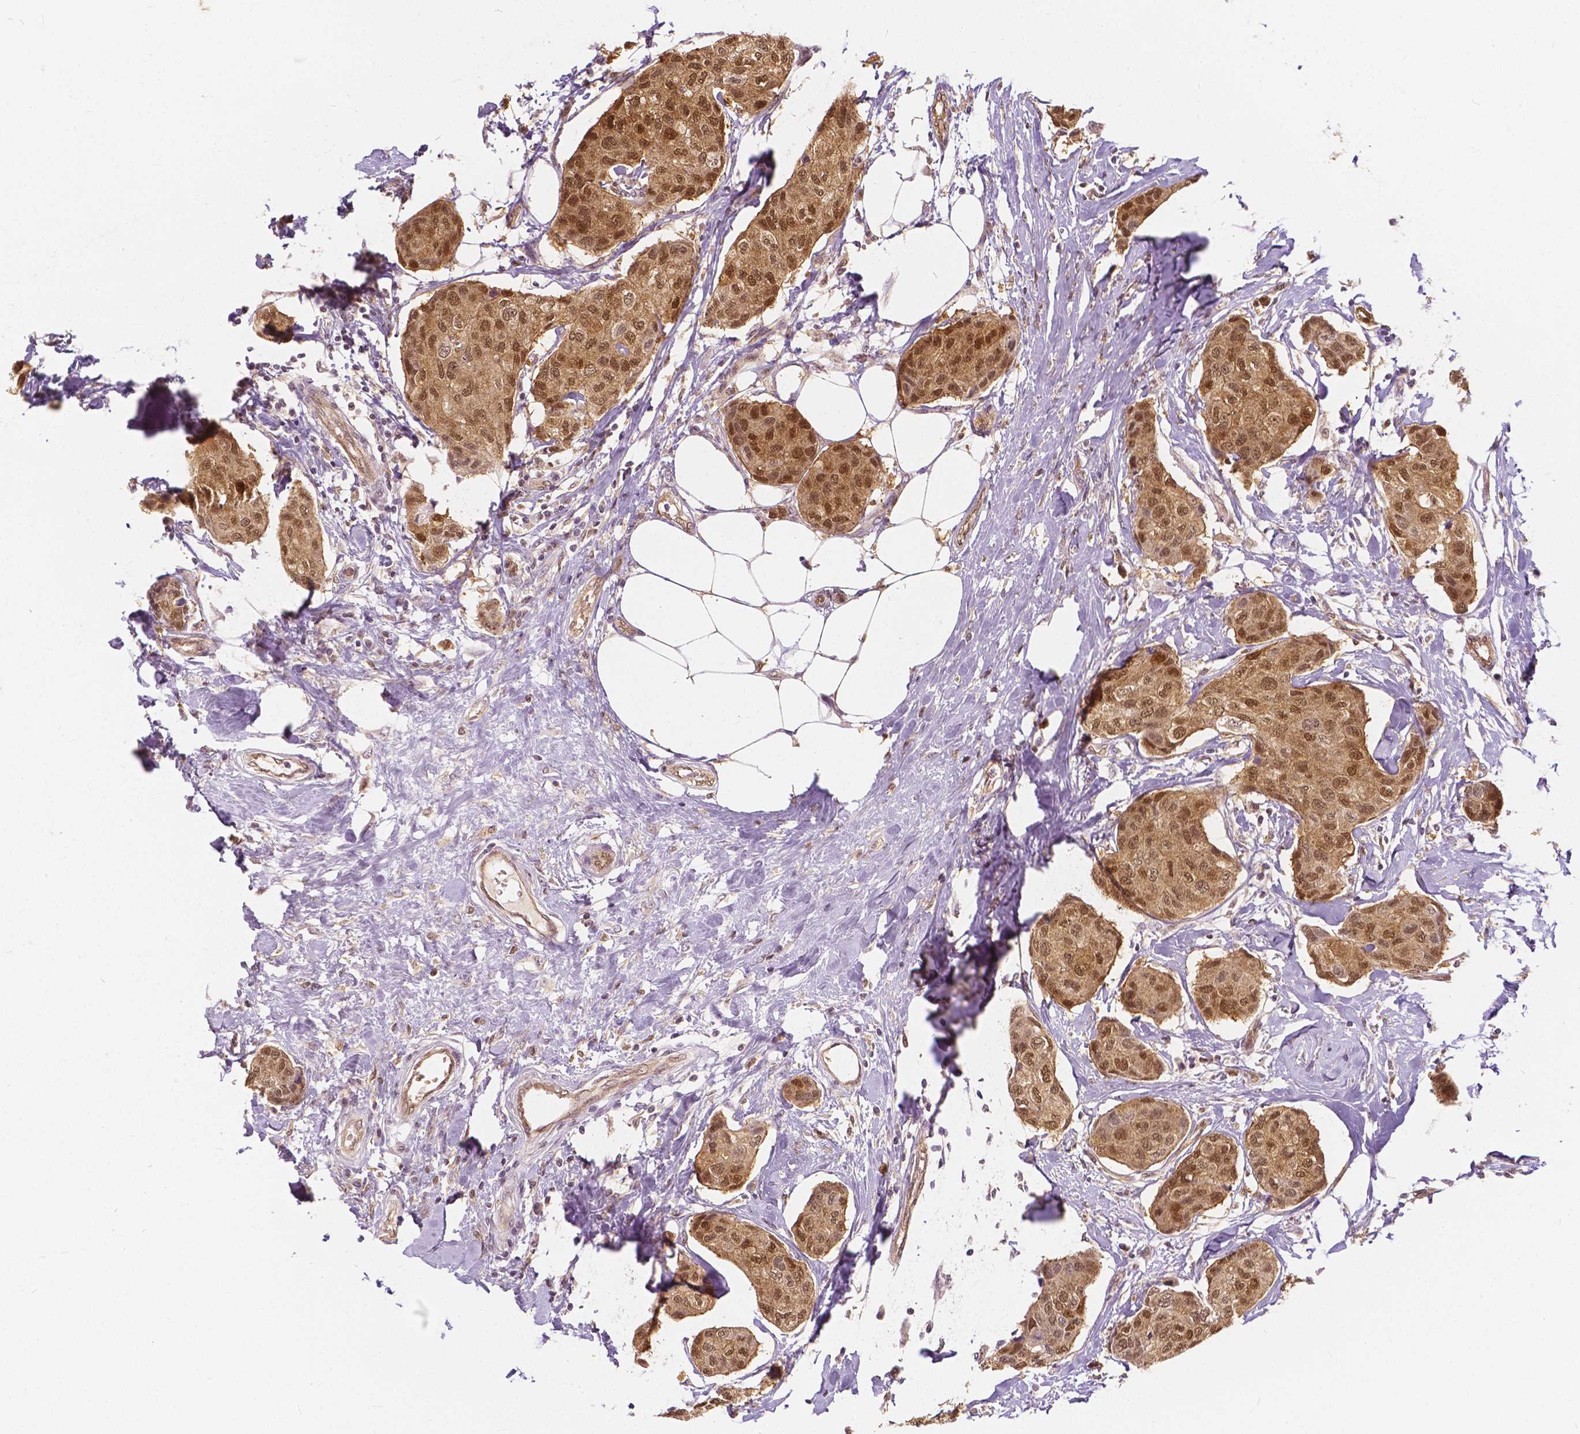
{"staining": {"intensity": "moderate", "quantity": ">75%", "location": "cytoplasmic/membranous,nuclear"}, "tissue": "breast cancer", "cell_type": "Tumor cells", "image_type": "cancer", "snomed": [{"axis": "morphology", "description": "Duct carcinoma"}, {"axis": "topography", "description": "Breast"}], "caption": "This photomicrograph shows immunohistochemistry (IHC) staining of human breast cancer (invasive ductal carcinoma), with medium moderate cytoplasmic/membranous and nuclear staining in about >75% of tumor cells.", "gene": "NAPRT", "patient": {"sex": "female", "age": 80}}